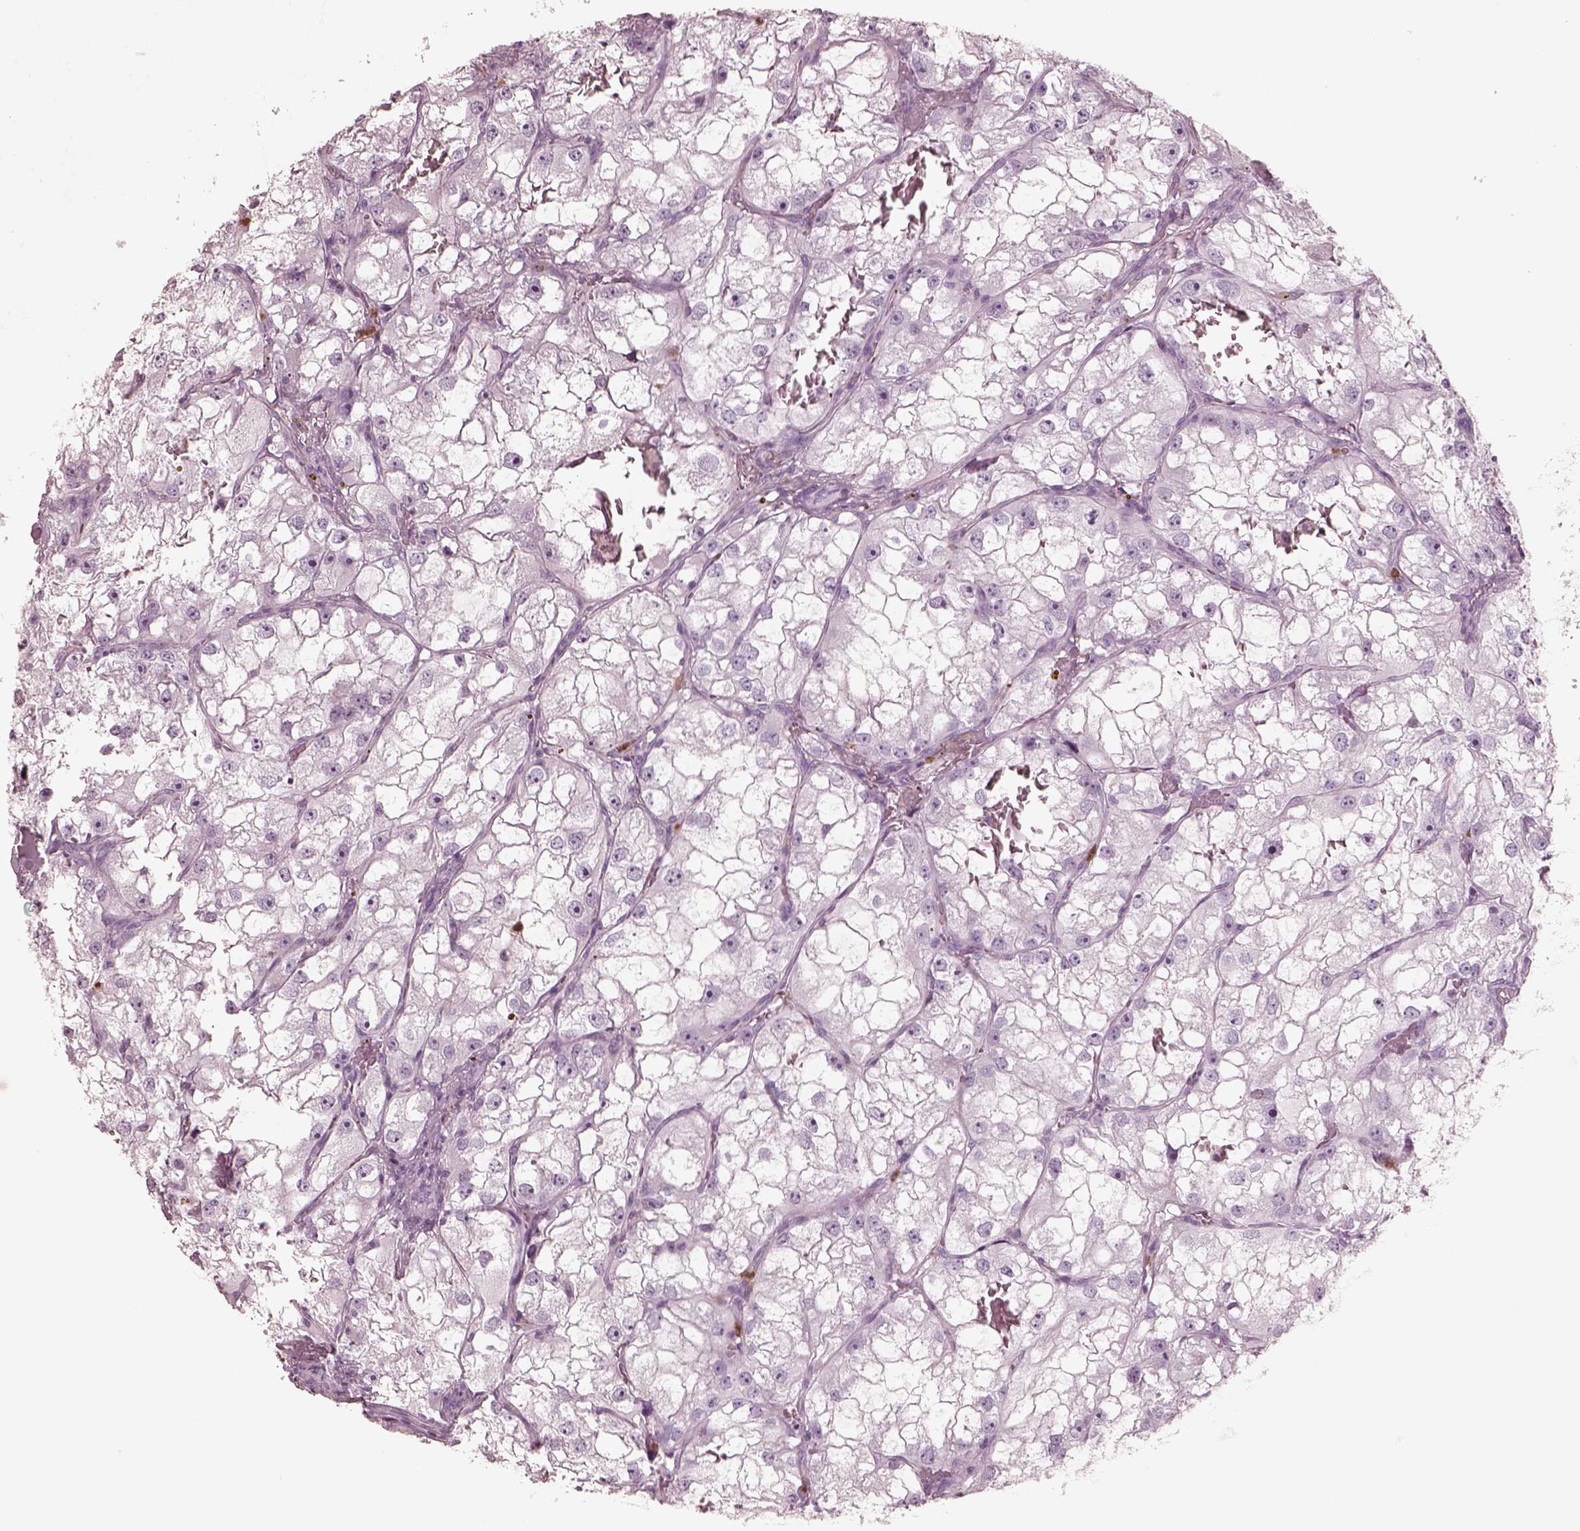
{"staining": {"intensity": "negative", "quantity": "none", "location": "none"}, "tissue": "renal cancer", "cell_type": "Tumor cells", "image_type": "cancer", "snomed": [{"axis": "morphology", "description": "Adenocarcinoma, NOS"}, {"axis": "topography", "description": "Kidney"}], "caption": "DAB (3,3'-diaminobenzidine) immunohistochemical staining of human renal cancer (adenocarcinoma) shows no significant positivity in tumor cells. (Immunohistochemistry, brightfield microscopy, high magnification).", "gene": "ELANE", "patient": {"sex": "male", "age": 59}}